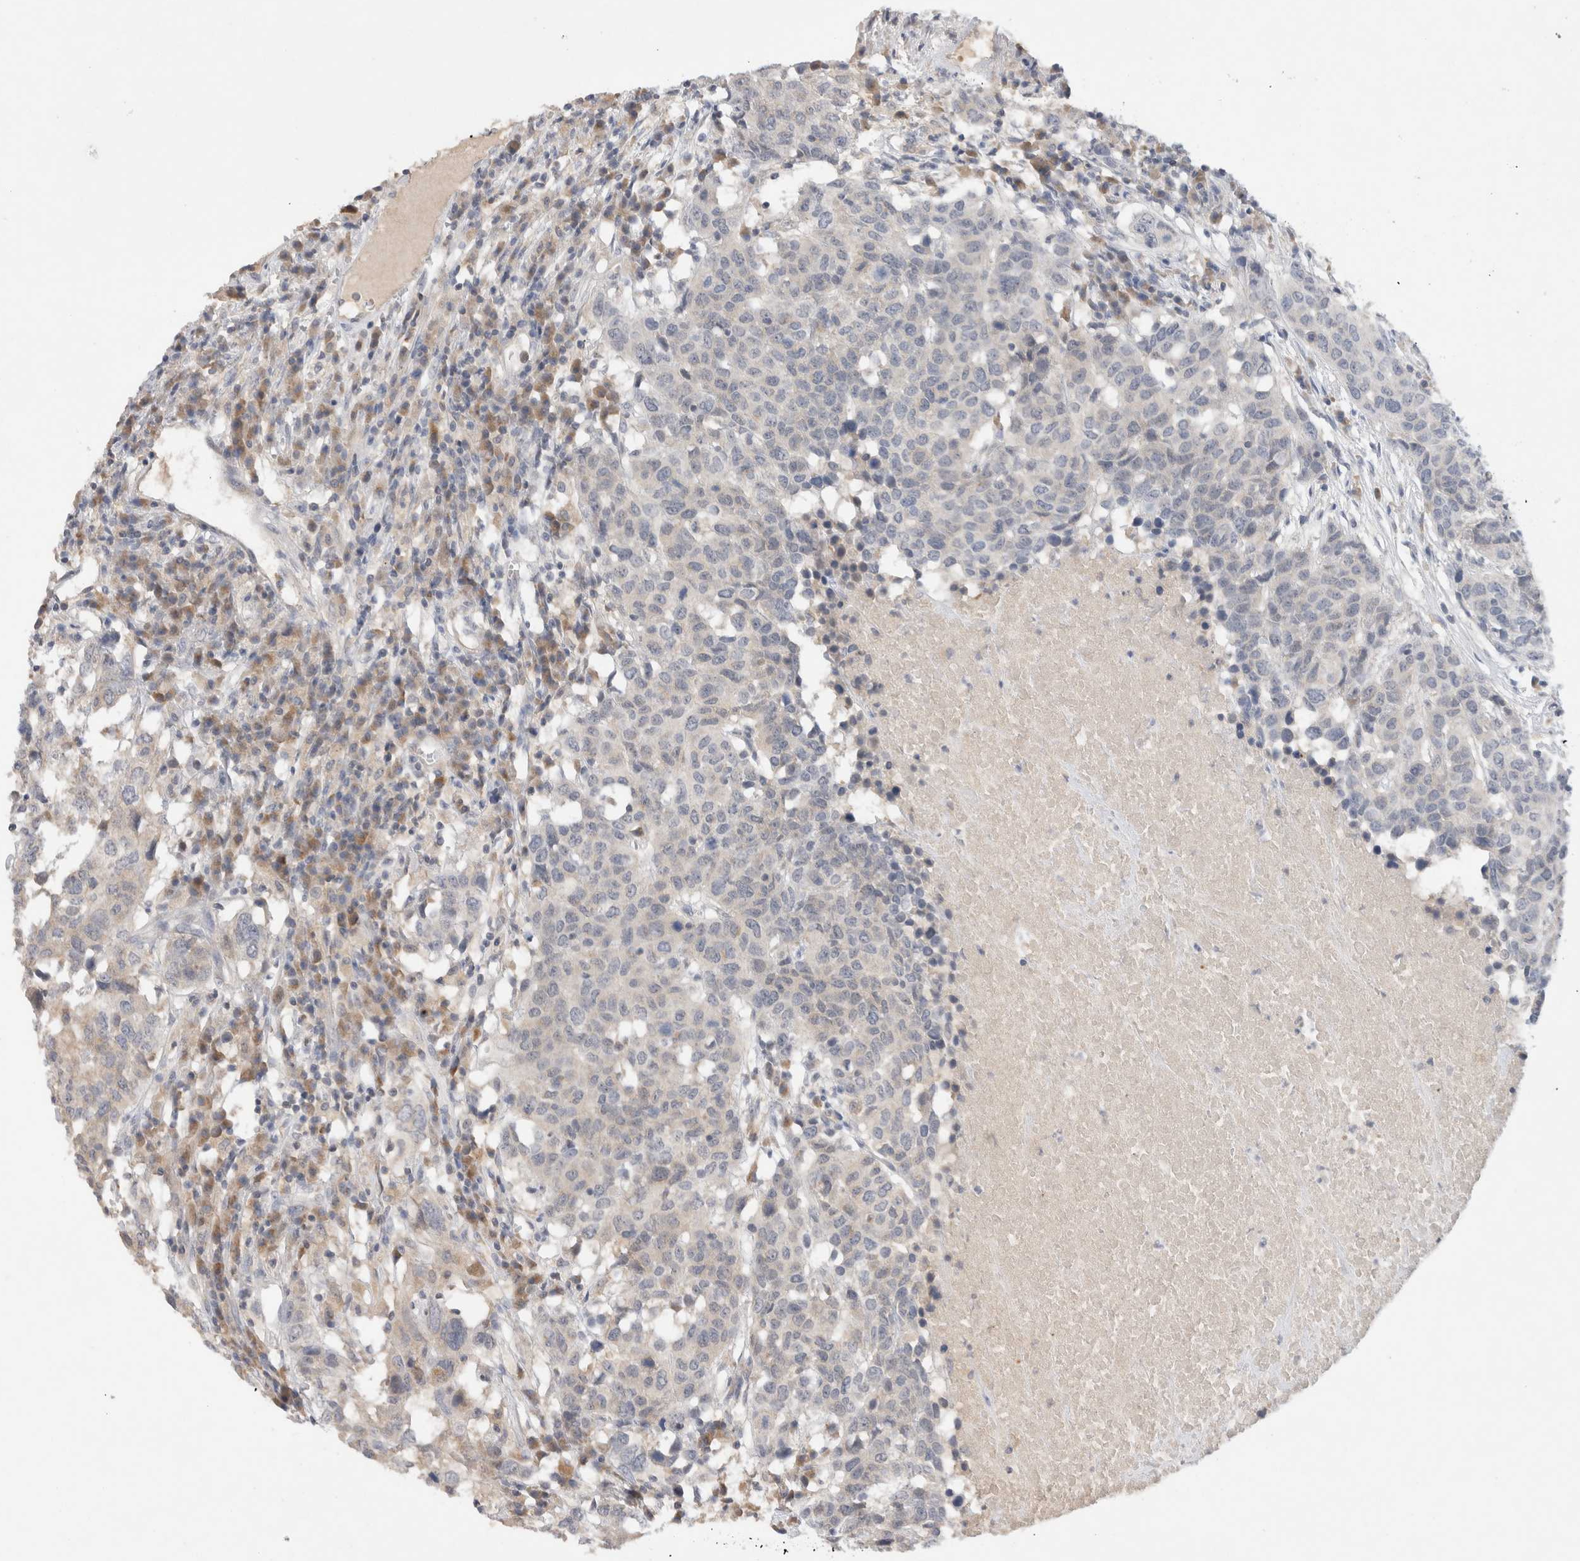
{"staining": {"intensity": "negative", "quantity": "none", "location": "none"}, "tissue": "head and neck cancer", "cell_type": "Tumor cells", "image_type": "cancer", "snomed": [{"axis": "morphology", "description": "Squamous cell carcinoma, NOS"}, {"axis": "topography", "description": "Head-Neck"}], "caption": "Protein analysis of squamous cell carcinoma (head and neck) demonstrates no significant staining in tumor cells. (Stains: DAB (3,3'-diaminobenzidine) immunohistochemistry with hematoxylin counter stain, Microscopy: brightfield microscopy at high magnification).", "gene": "GAS1", "patient": {"sex": "male", "age": 66}}